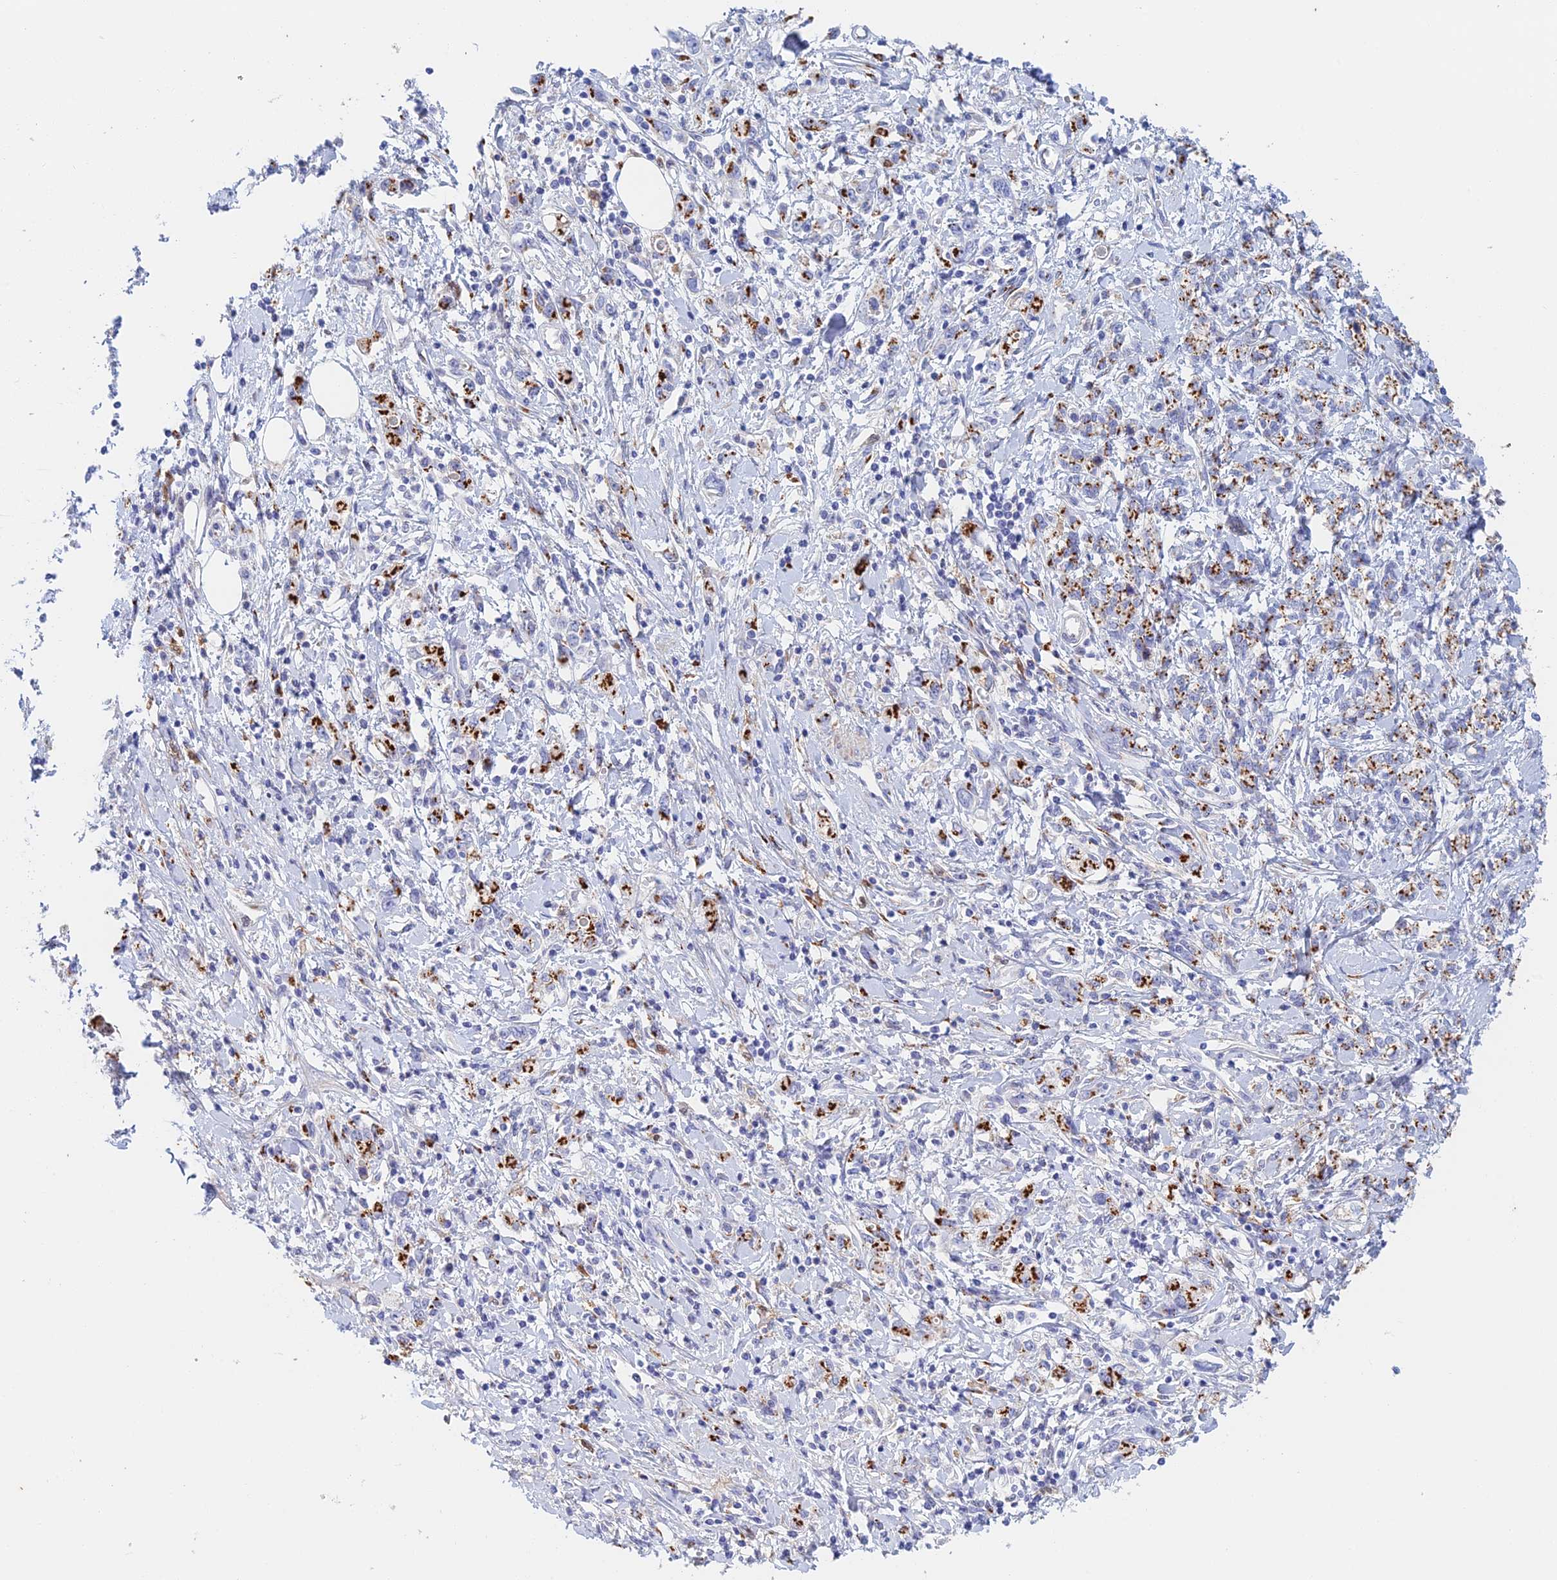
{"staining": {"intensity": "strong", "quantity": "25%-75%", "location": "cytoplasmic/membranous"}, "tissue": "stomach cancer", "cell_type": "Tumor cells", "image_type": "cancer", "snomed": [{"axis": "morphology", "description": "Adenocarcinoma, NOS"}, {"axis": "topography", "description": "Stomach"}], "caption": "Stomach adenocarcinoma was stained to show a protein in brown. There is high levels of strong cytoplasmic/membranous staining in about 25%-75% of tumor cells.", "gene": "SLC24A3", "patient": {"sex": "female", "age": 76}}